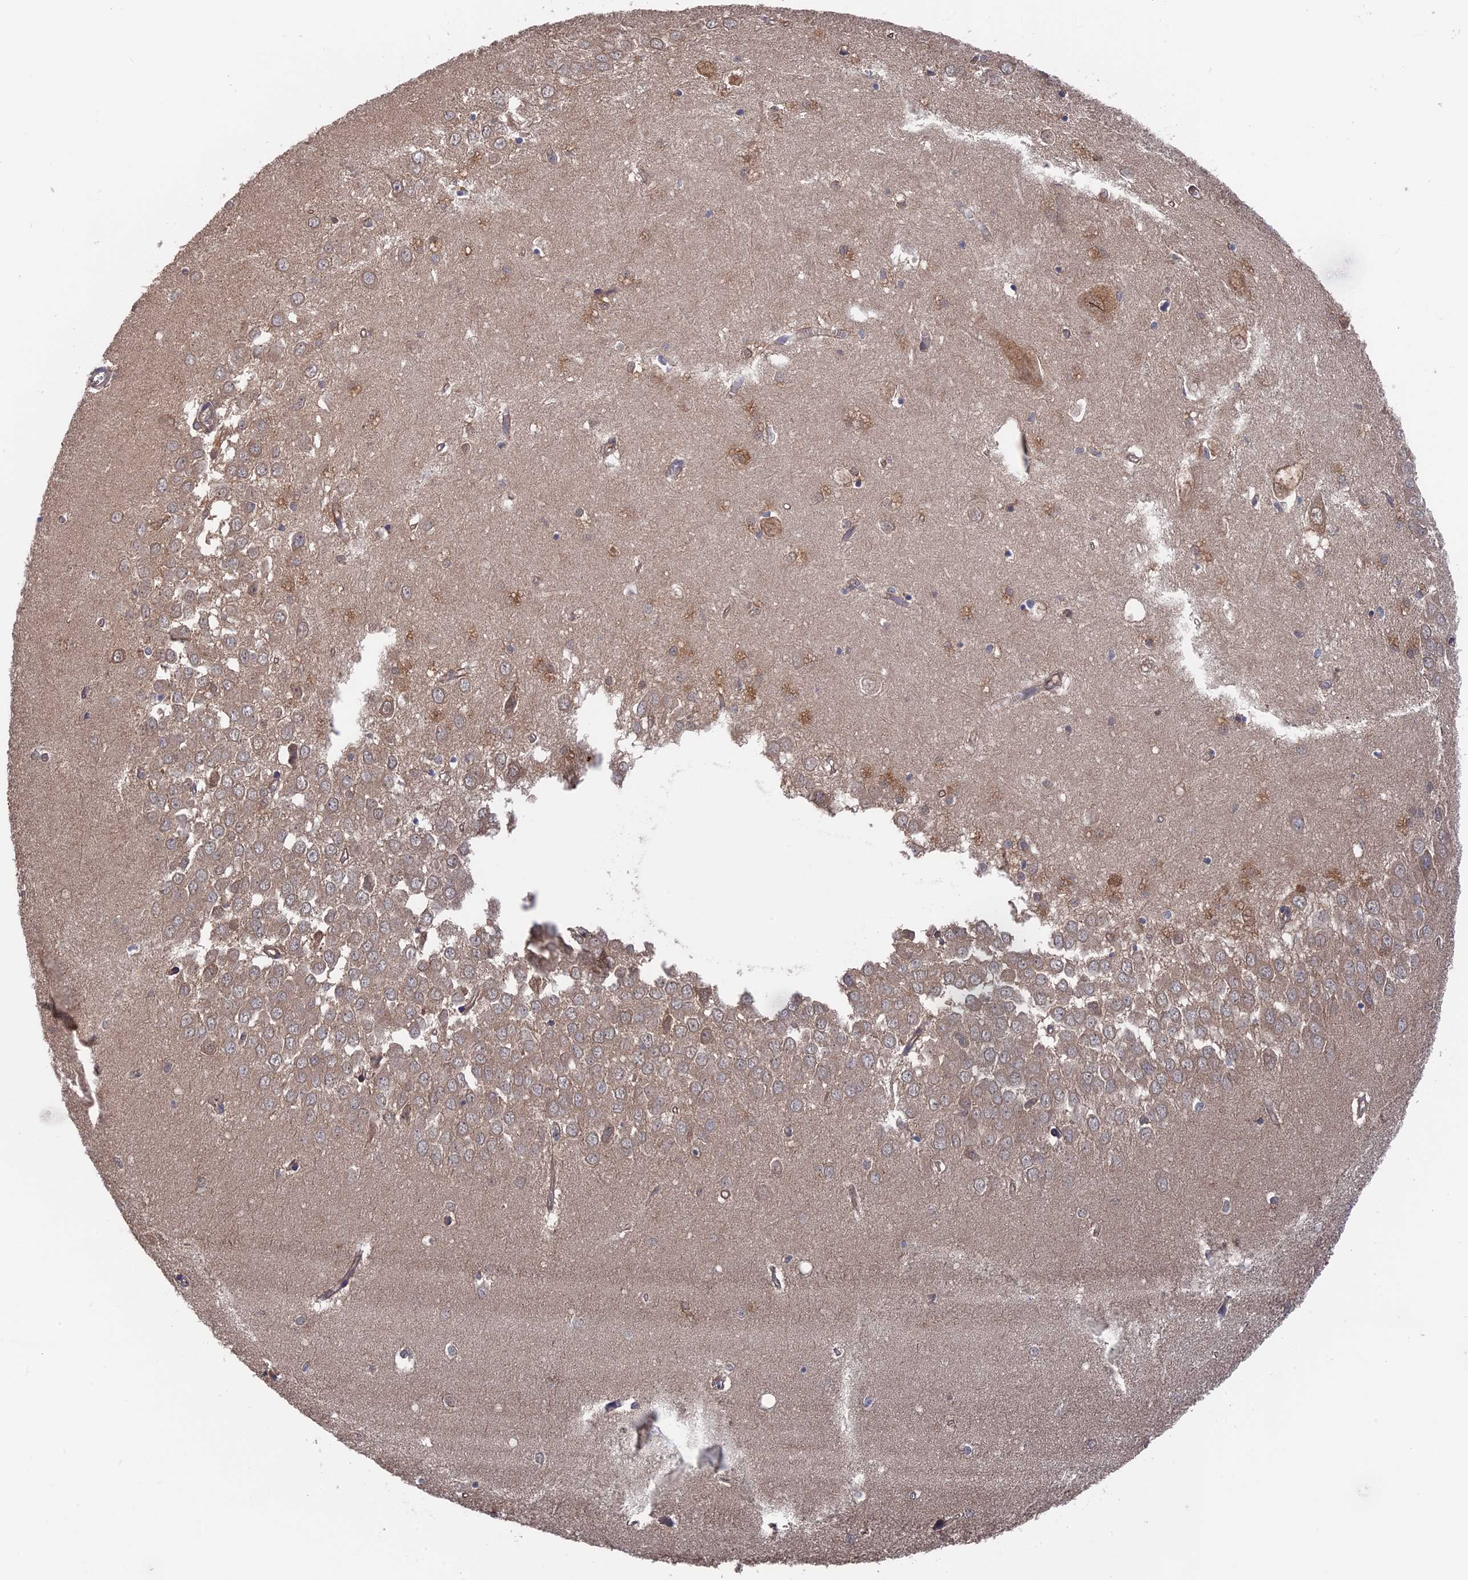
{"staining": {"intensity": "weak", "quantity": "<25%", "location": "cytoplasmic/membranous"}, "tissue": "hippocampus", "cell_type": "Glial cells", "image_type": "normal", "snomed": [{"axis": "morphology", "description": "Normal tissue, NOS"}, {"axis": "topography", "description": "Hippocampus"}], "caption": "Immunohistochemical staining of benign hippocampus reveals no significant positivity in glial cells.", "gene": "NUTF2", "patient": {"sex": "female", "age": 64}}